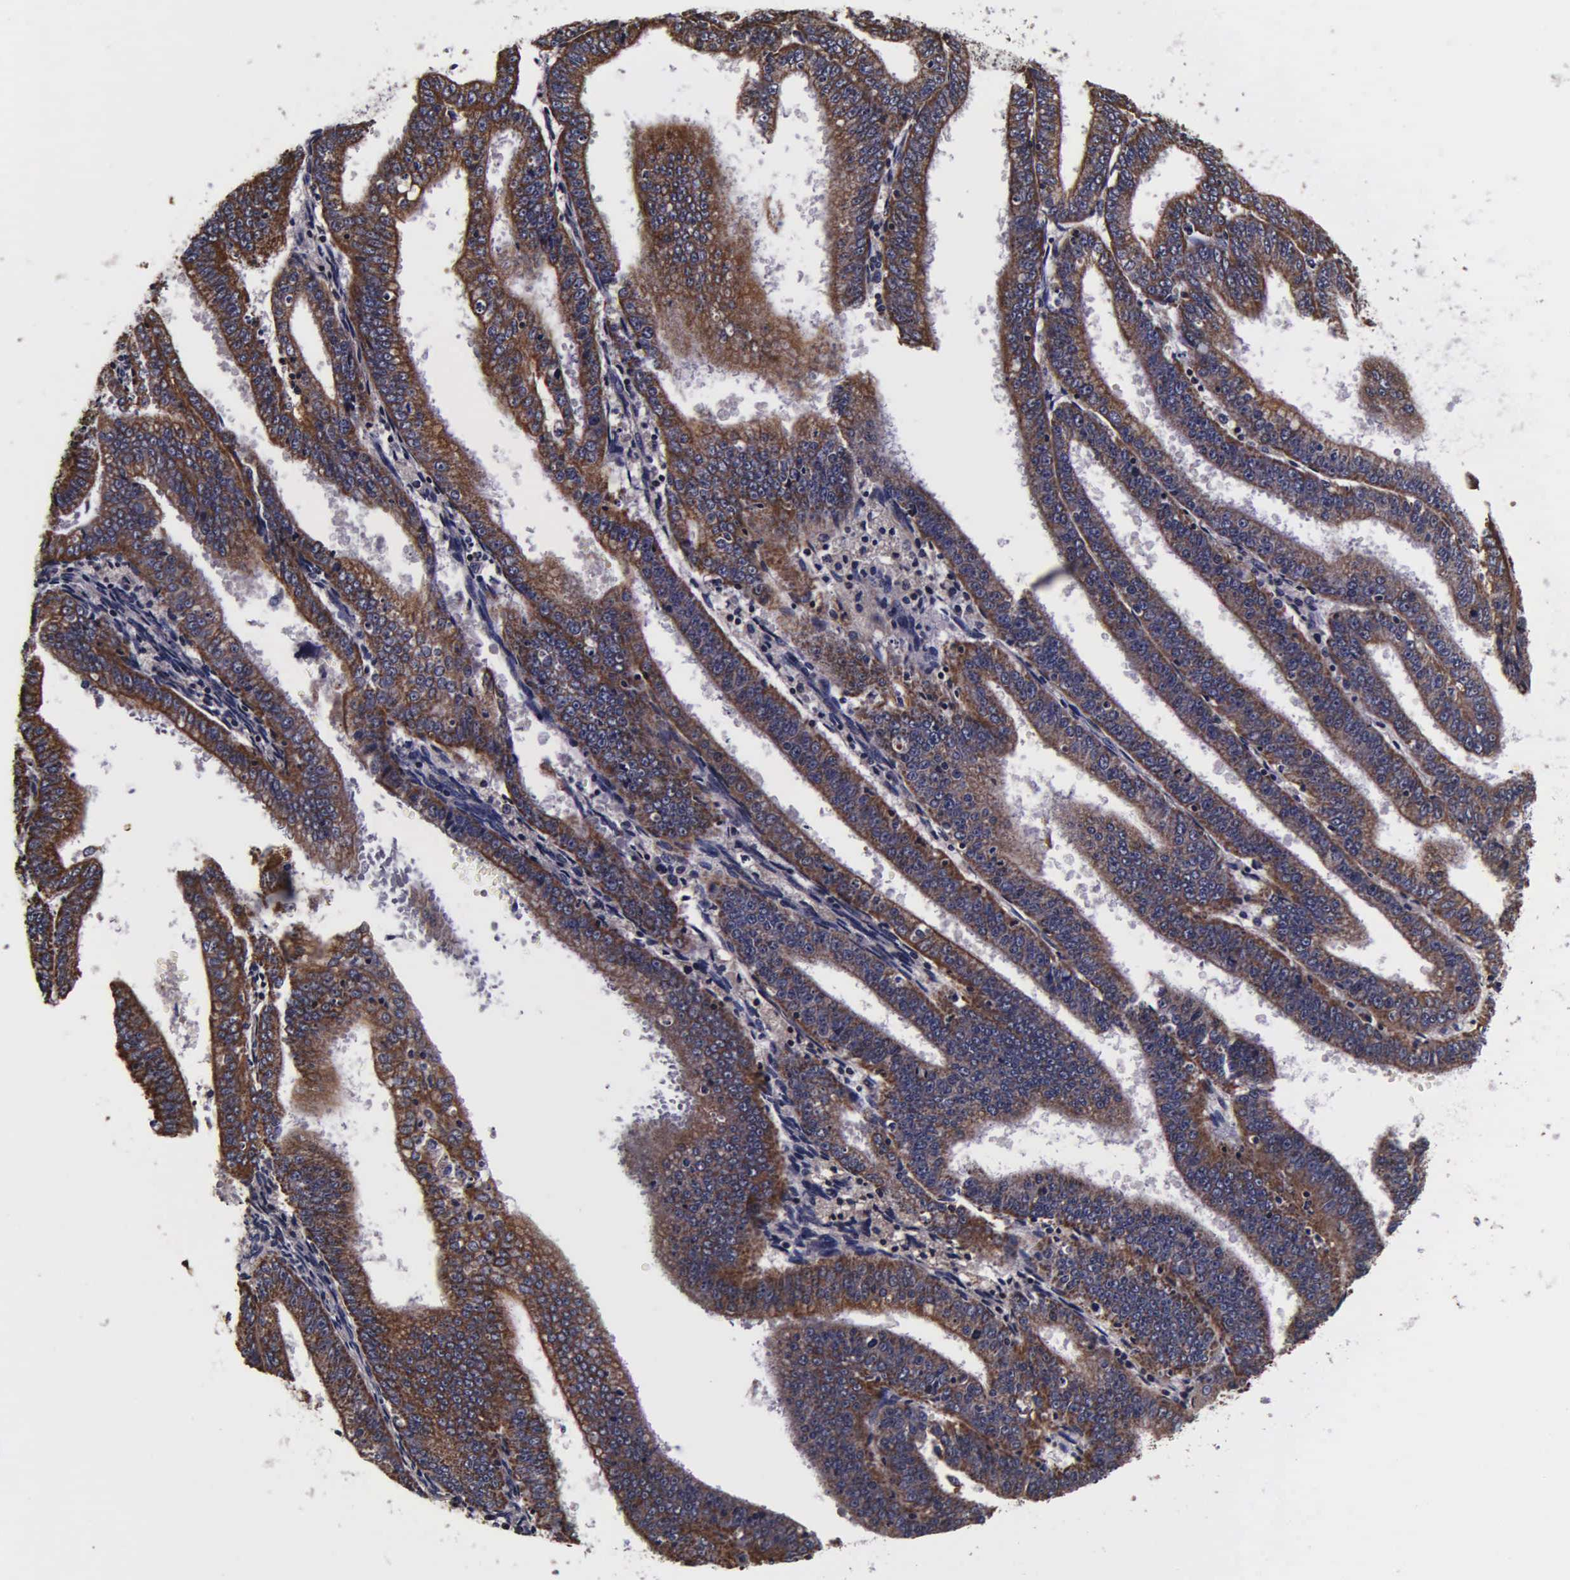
{"staining": {"intensity": "weak", "quantity": ">75%", "location": "cytoplasmic/membranous"}, "tissue": "endometrial cancer", "cell_type": "Tumor cells", "image_type": "cancer", "snomed": [{"axis": "morphology", "description": "Adenocarcinoma, NOS"}, {"axis": "topography", "description": "Endometrium"}], "caption": "Immunohistochemistry (IHC) photomicrograph of neoplastic tissue: endometrial cancer (adenocarcinoma) stained using immunohistochemistry (IHC) reveals low levels of weak protein expression localized specifically in the cytoplasmic/membranous of tumor cells, appearing as a cytoplasmic/membranous brown color.", "gene": "PSMA3", "patient": {"sex": "female", "age": 66}}